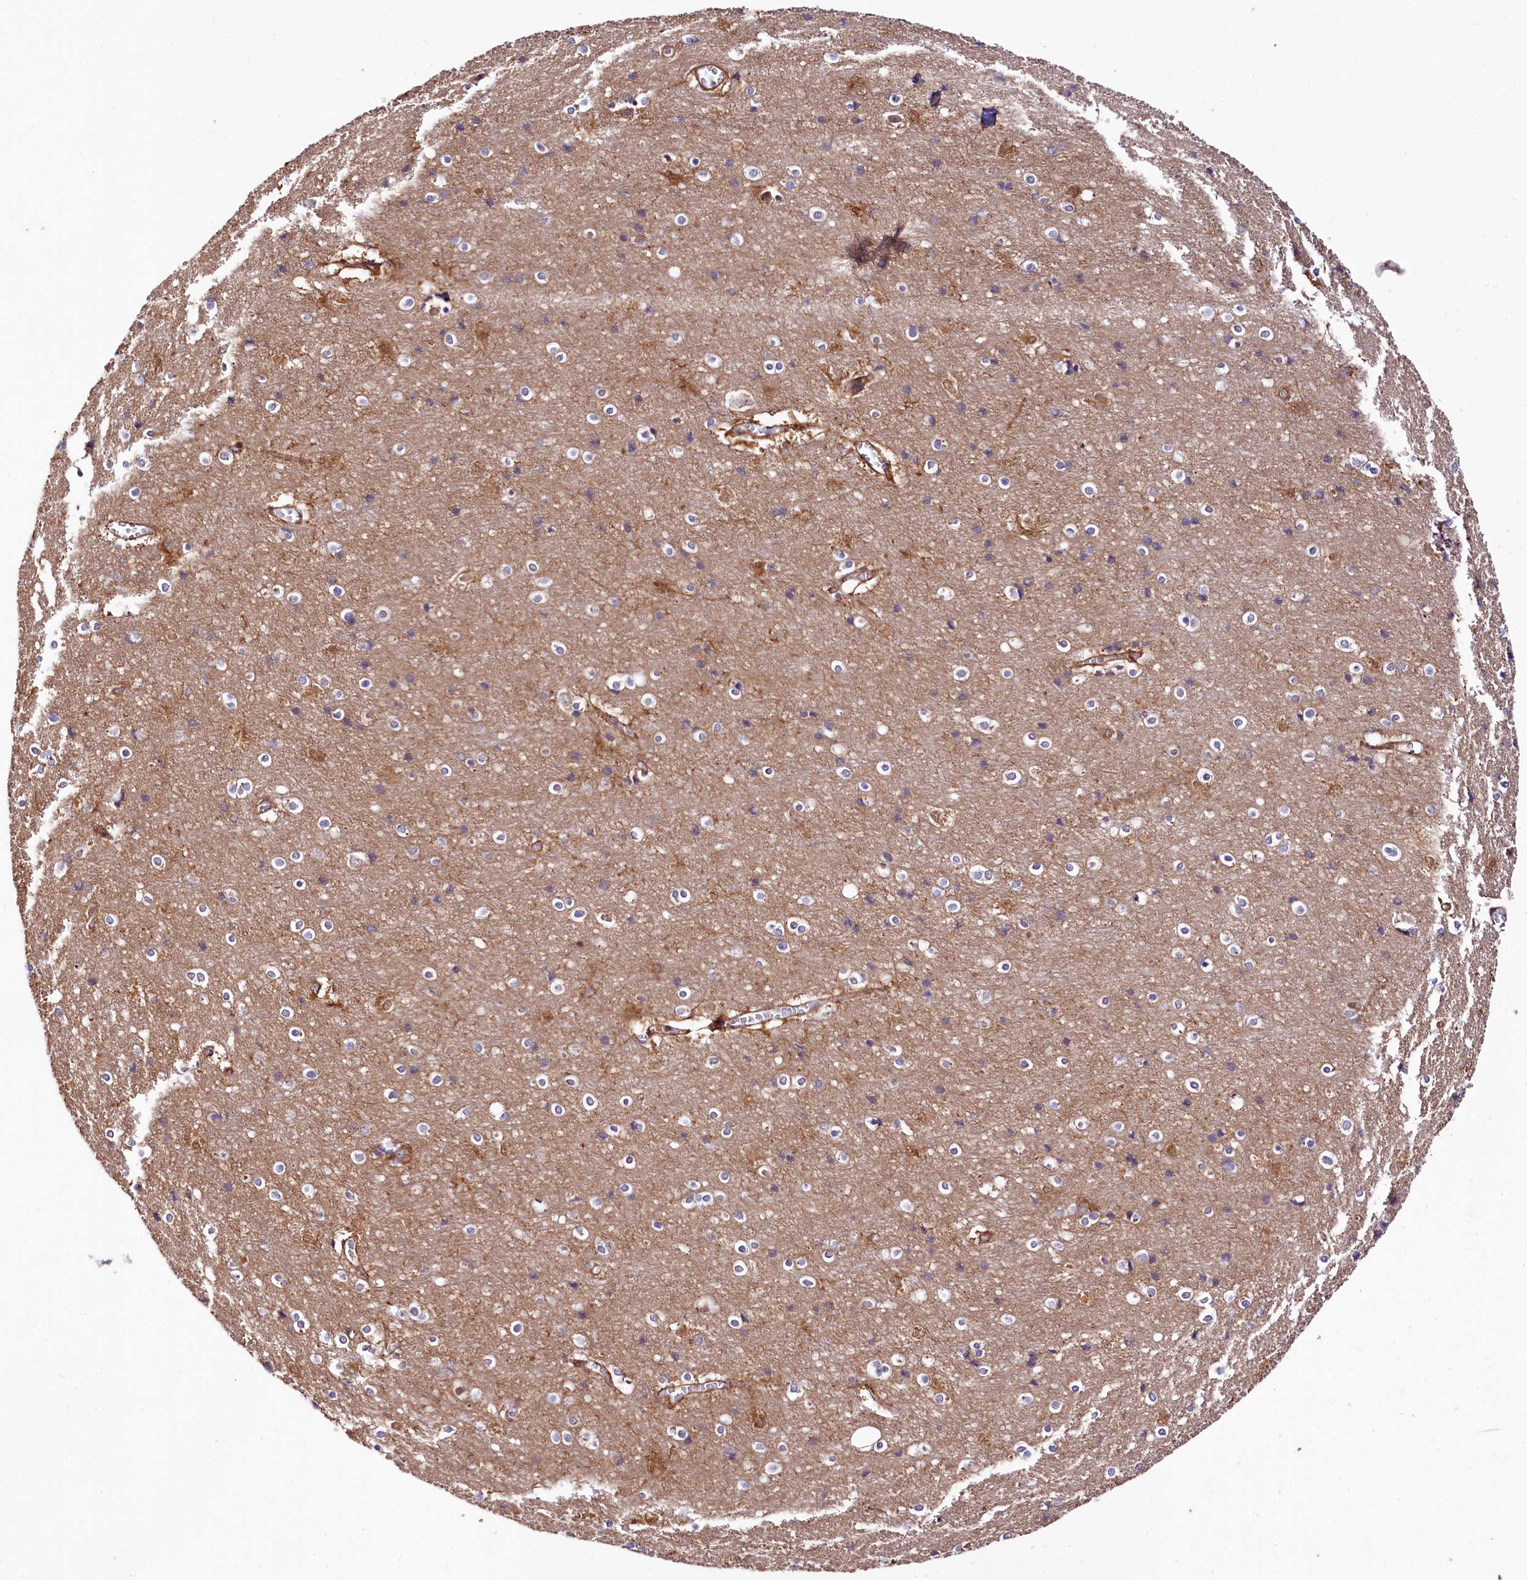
{"staining": {"intensity": "moderate", "quantity": ">75%", "location": "cytoplasmic/membranous"}, "tissue": "cerebral cortex", "cell_type": "Endothelial cells", "image_type": "normal", "snomed": [{"axis": "morphology", "description": "Normal tissue, NOS"}, {"axis": "topography", "description": "Cerebral cortex"}], "caption": "Cerebral cortex was stained to show a protein in brown. There is medium levels of moderate cytoplasmic/membranous expression in about >75% of endothelial cells. (Brightfield microscopy of DAB IHC at high magnification).", "gene": "SPATS2", "patient": {"sex": "male", "age": 54}}